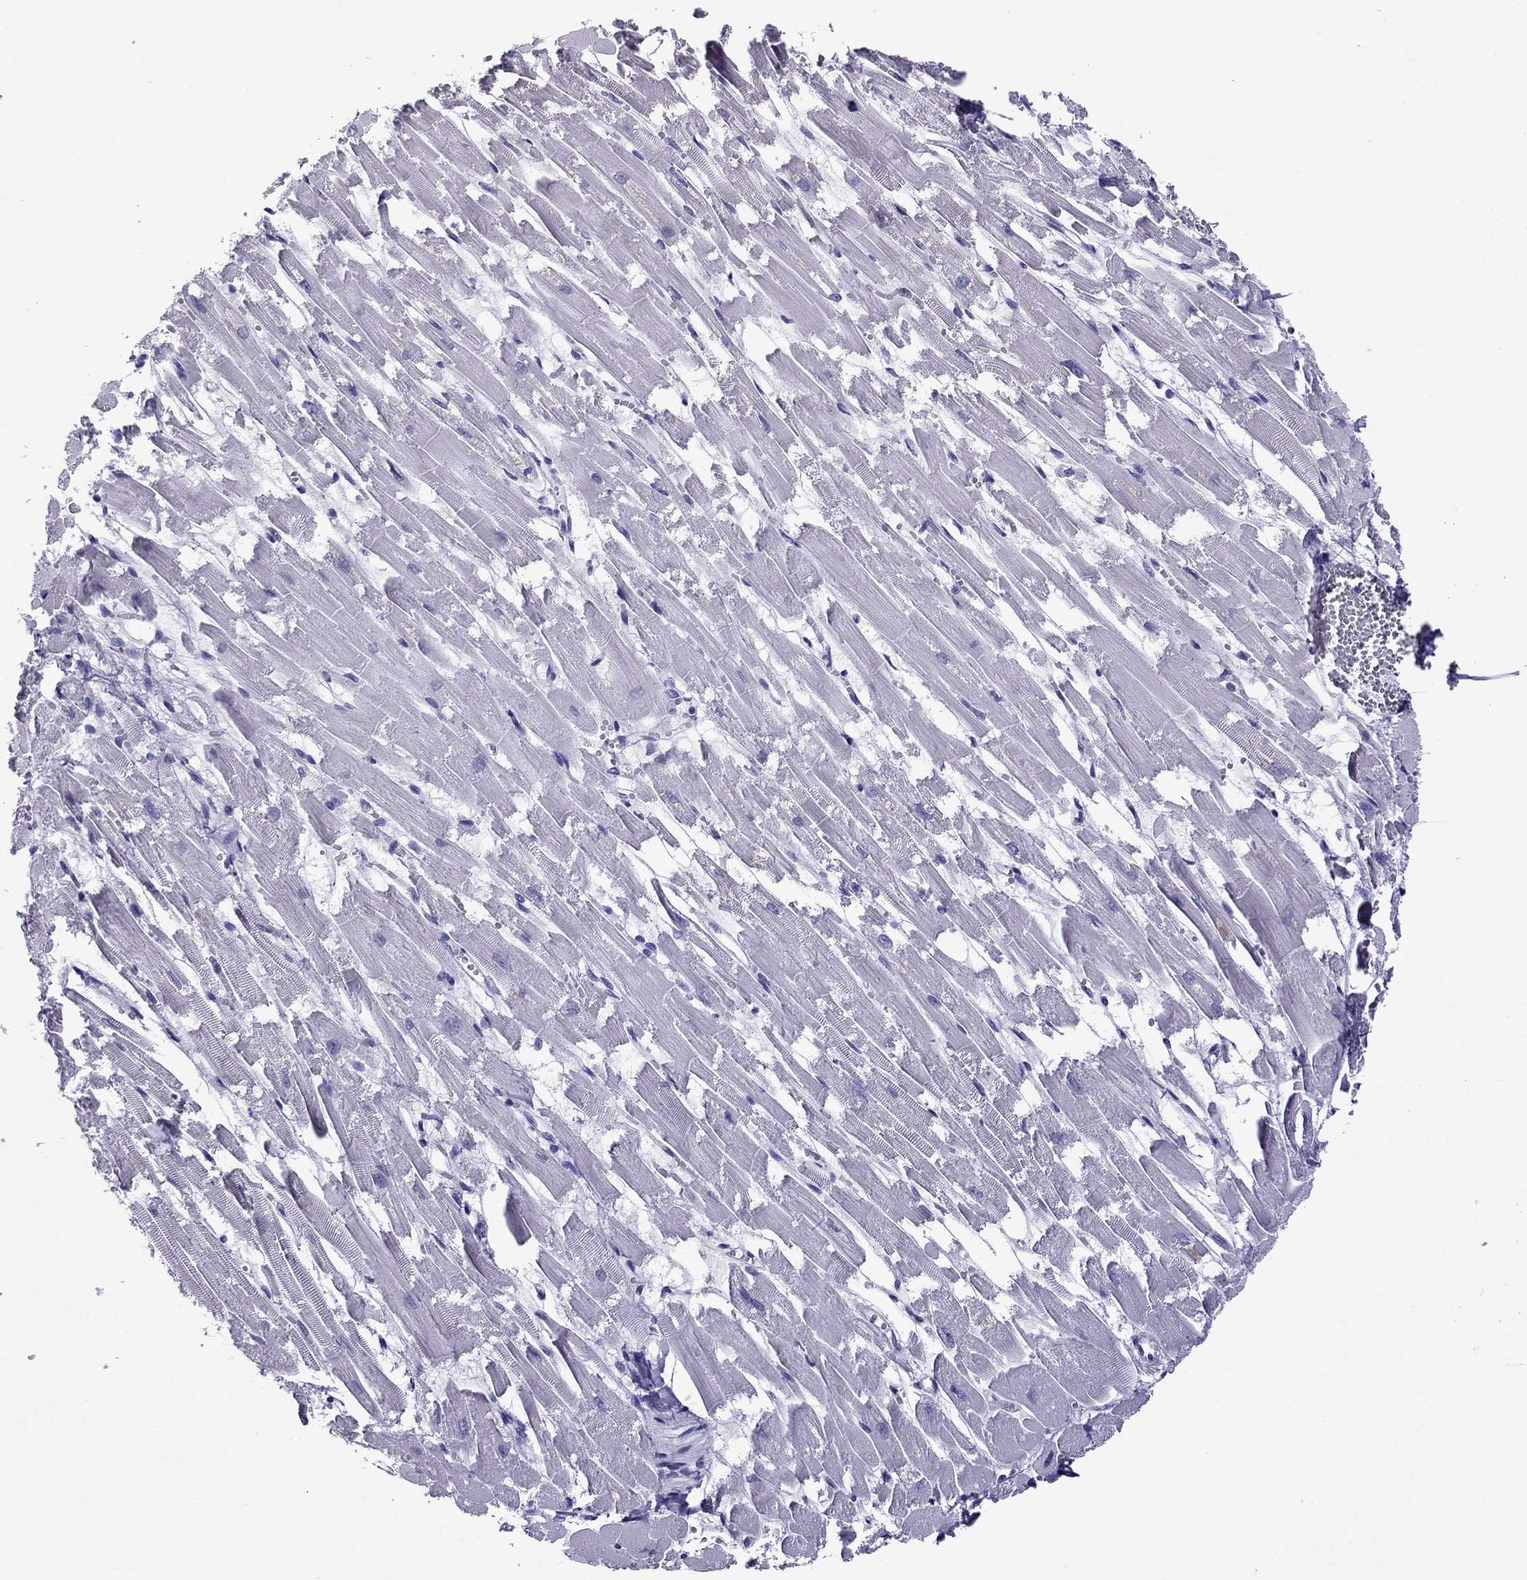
{"staining": {"intensity": "negative", "quantity": "none", "location": "none"}, "tissue": "heart muscle", "cell_type": "Cardiomyocytes", "image_type": "normal", "snomed": [{"axis": "morphology", "description": "Normal tissue, NOS"}, {"axis": "topography", "description": "Heart"}], "caption": "DAB (3,3'-diaminobenzidine) immunohistochemical staining of benign heart muscle reveals no significant expression in cardiomyocytes.", "gene": "SCART1", "patient": {"sex": "female", "age": 52}}